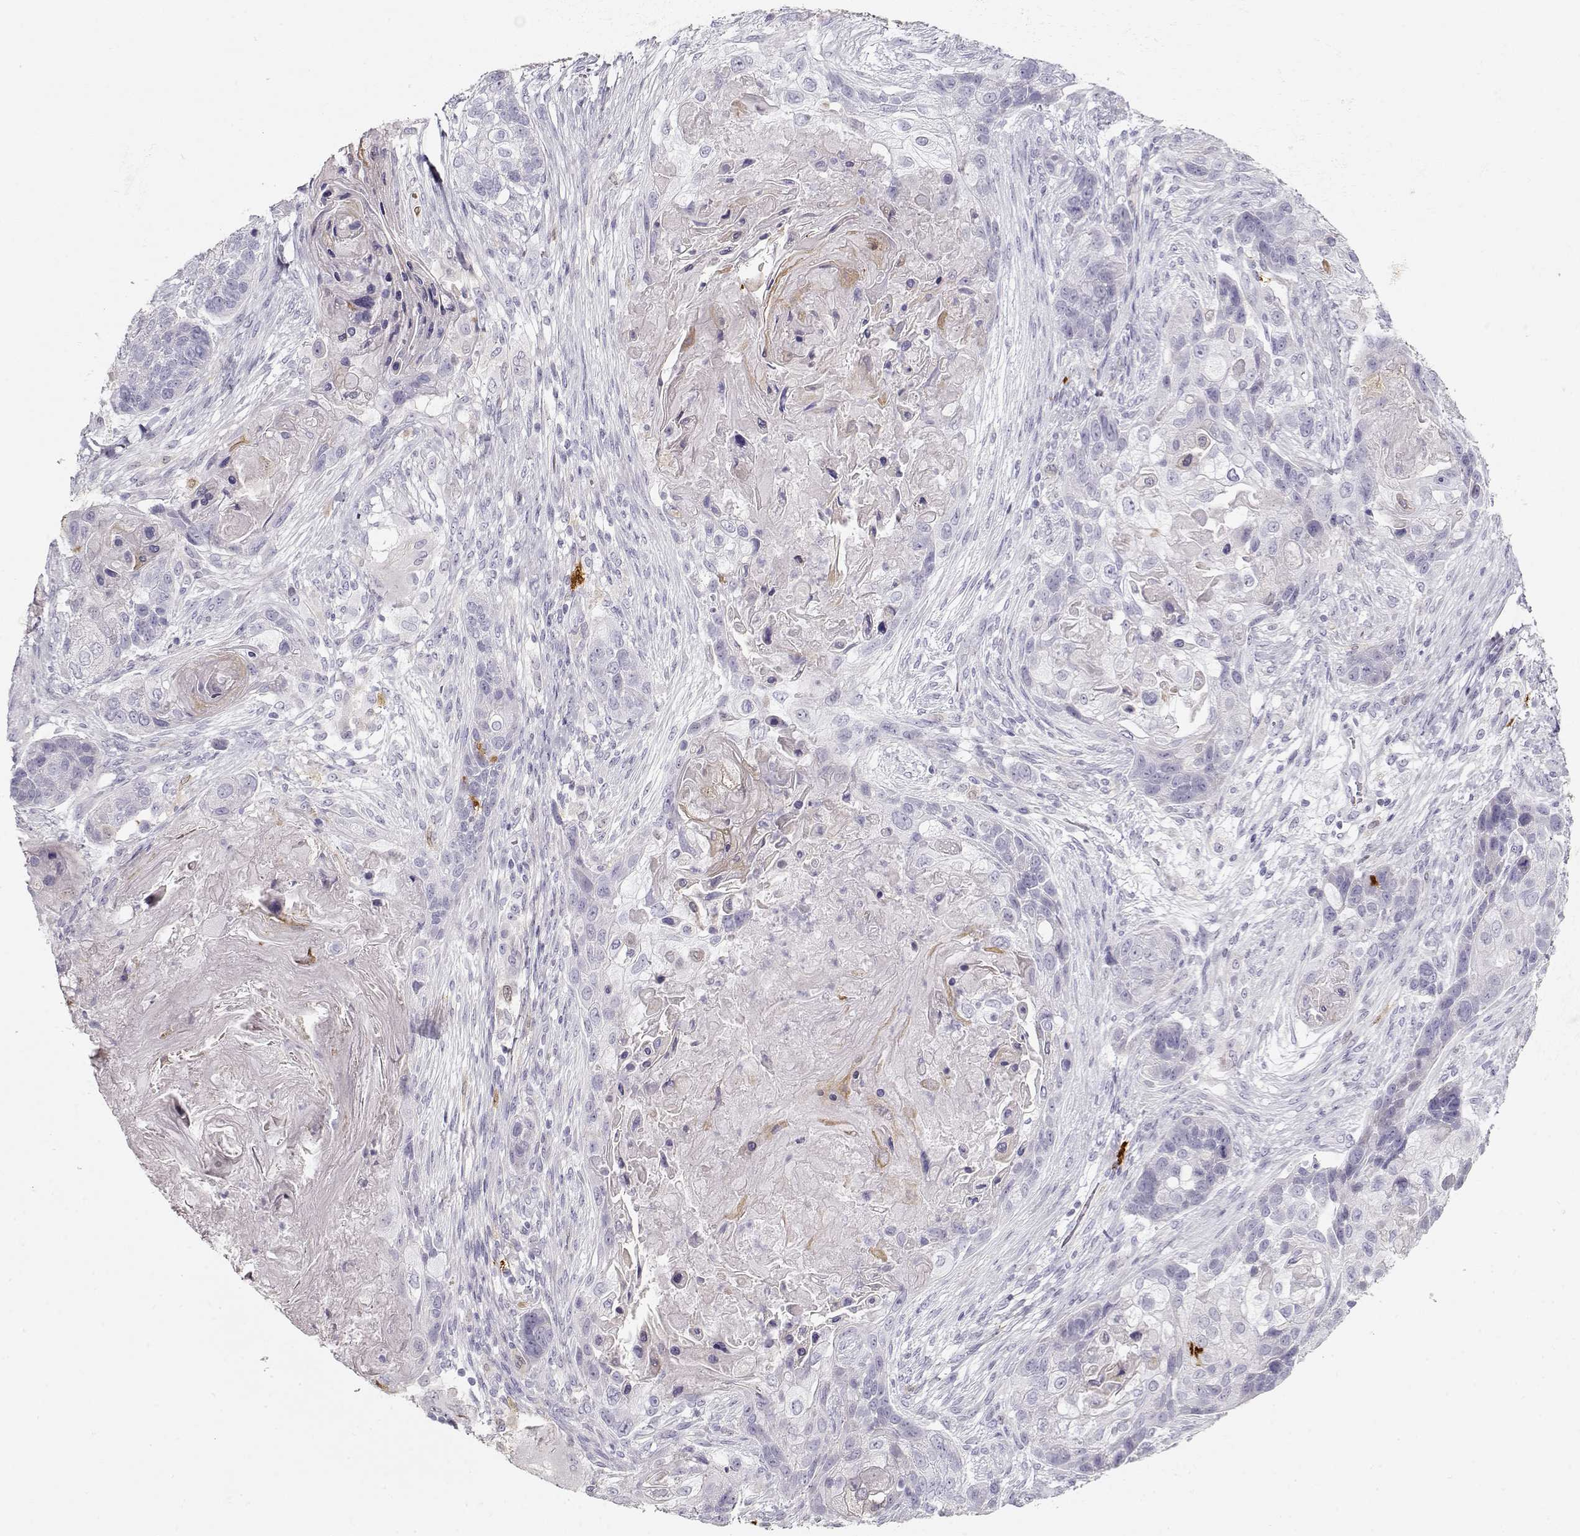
{"staining": {"intensity": "negative", "quantity": "none", "location": "none"}, "tissue": "lung cancer", "cell_type": "Tumor cells", "image_type": "cancer", "snomed": [{"axis": "morphology", "description": "Squamous cell carcinoma, NOS"}, {"axis": "topography", "description": "Lung"}], "caption": "There is no significant positivity in tumor cells of squamous cell carcinoma (lung).", "gene": "S100B", "patient": {"sex": "male", "age": 69}}